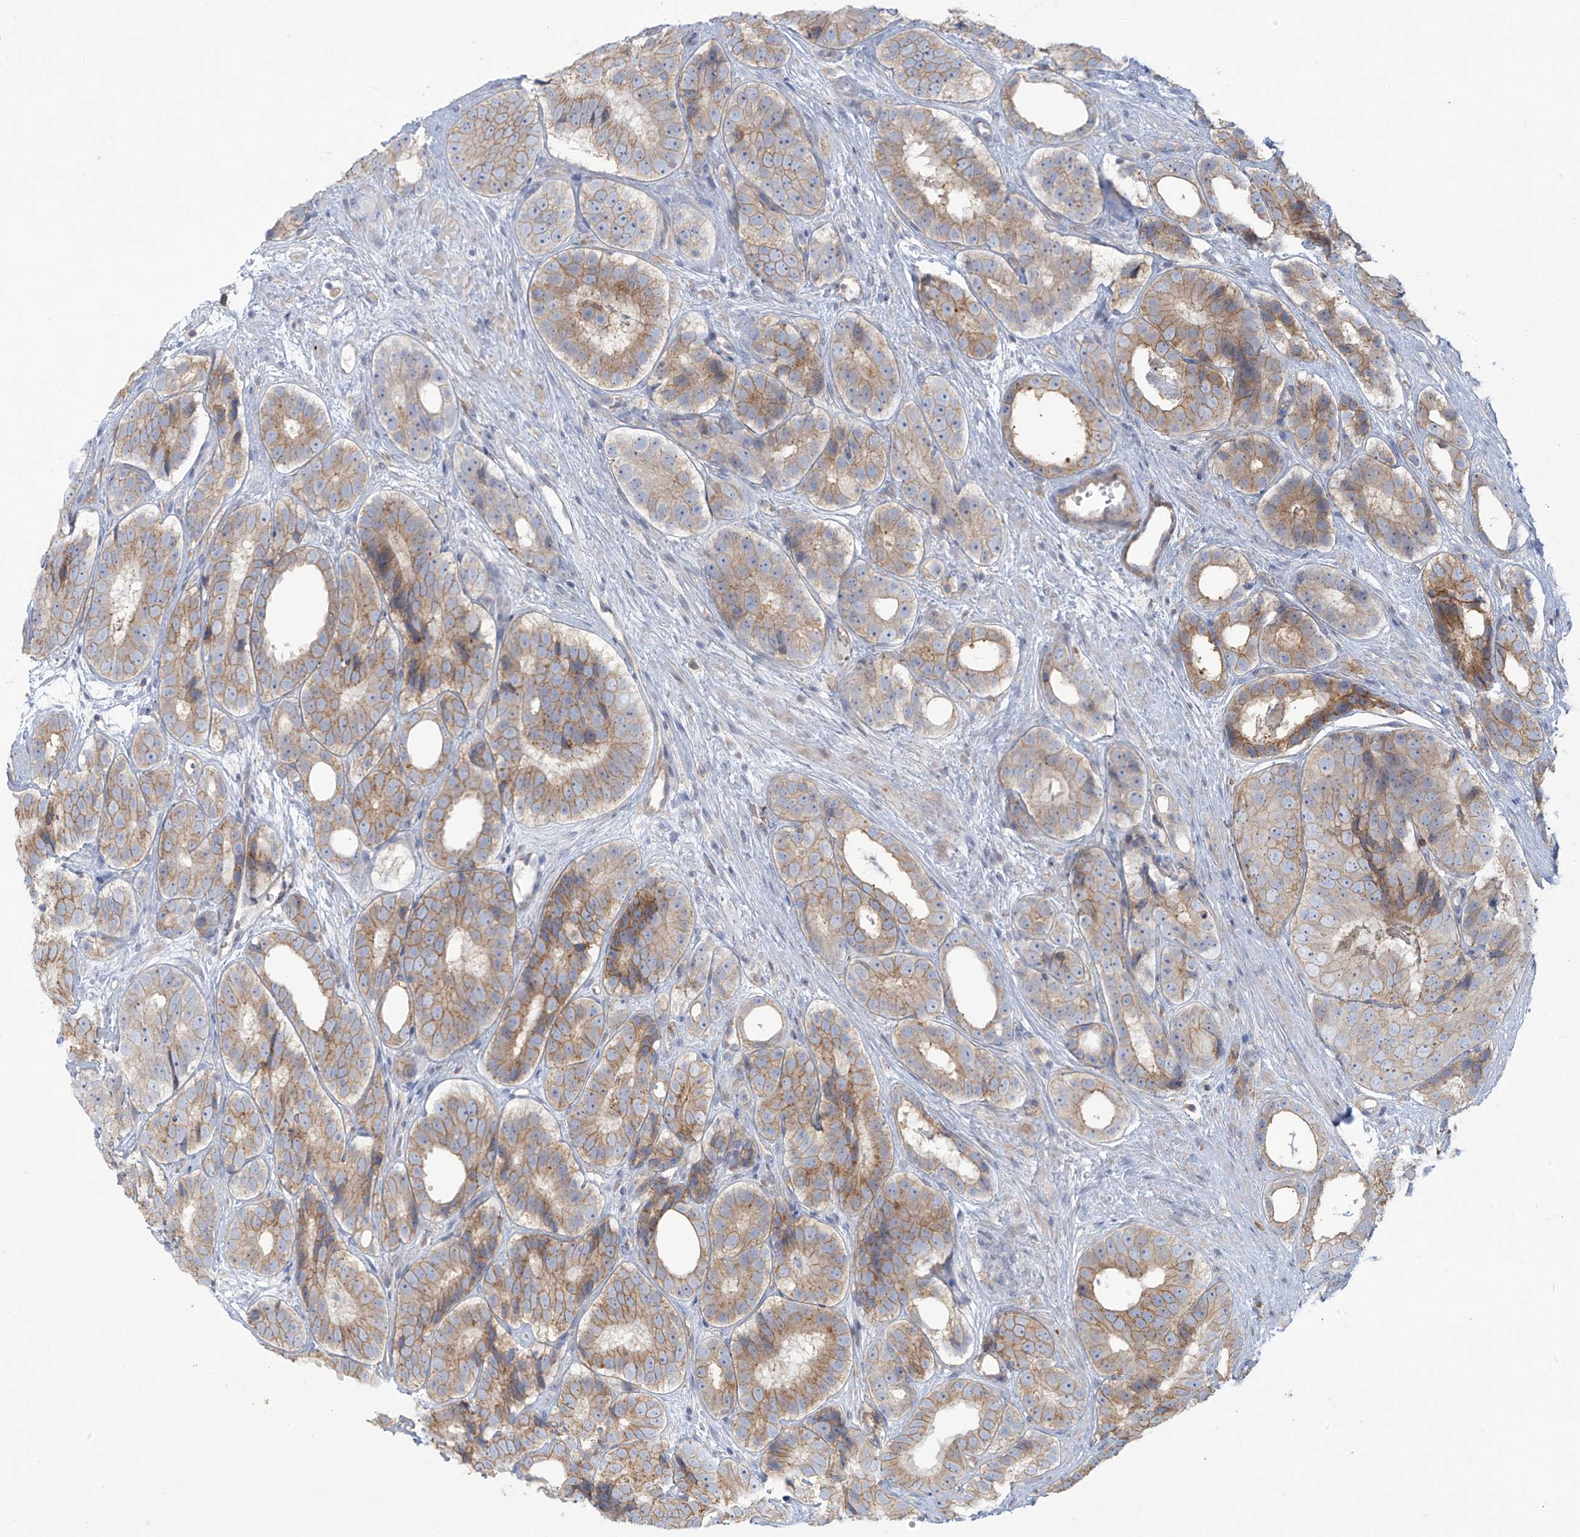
{"staining": {"intensity": "weak", "quantity": ">75%", "location": "cytoplasmic/membranous"}, "tissue": "prostate cancer", "cell_type": "Tumor cells", "image_type": "cancer", "snomed": [{"axis": "morphology", "description": "Adenocarcinoma, High grade"}, {"axis": "topography", "description": "Prostate"}], "caption": "Human prostate adenocarcinoma (high-grade) stained with a protein marker demonstrates weak staining in tumor cells.", "gene": "LZTS3", "patient": {"sex": "male", "age": 56}}